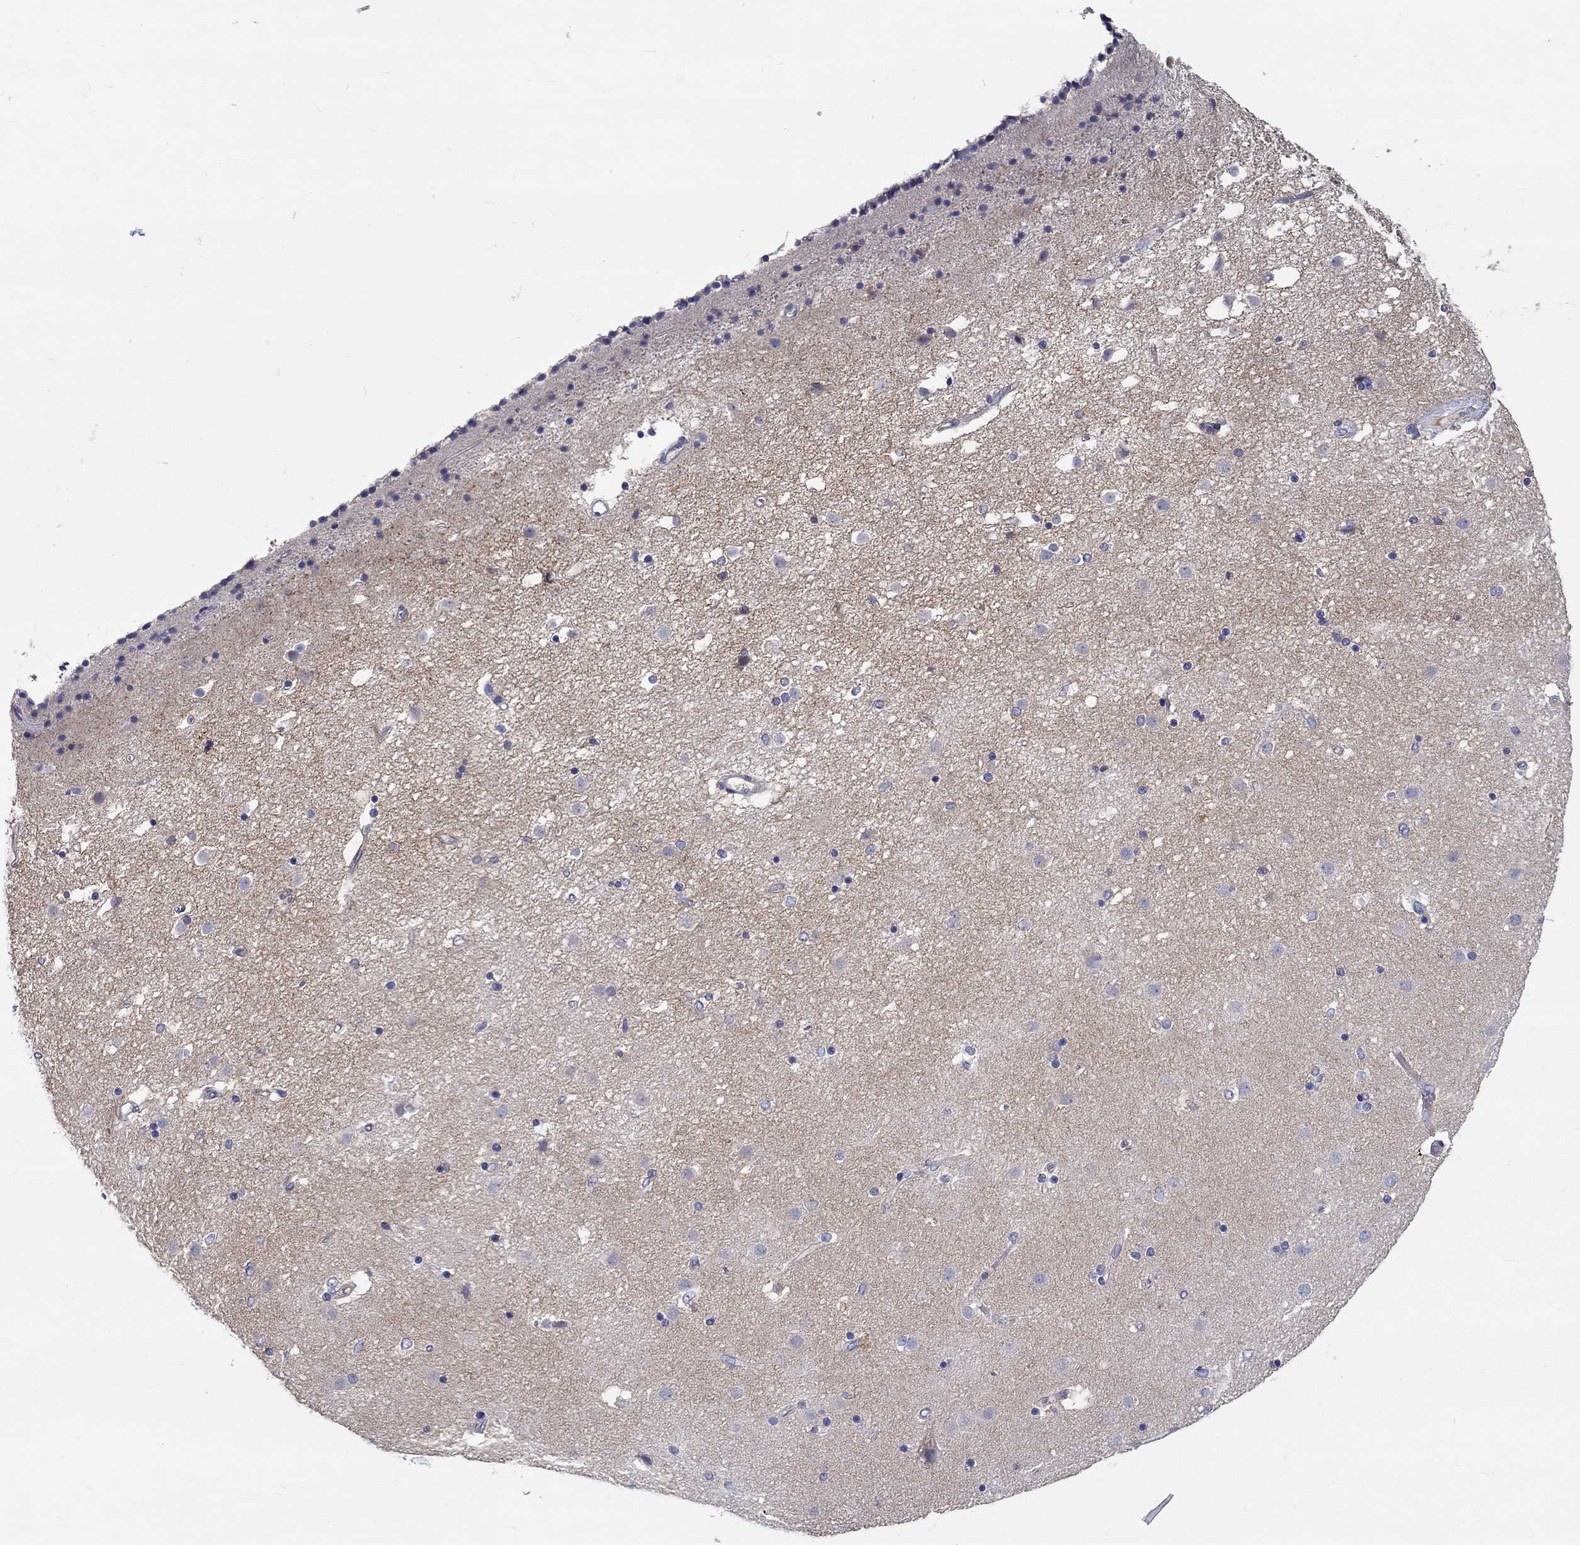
{"staining": {"intensity": "negative", "quantity": "none", "location": "none"}, "tissue": "caudate", "cell_type": "Glial cells", "image_type": "normal", "snomed": [{"axis": "morphology", "description": "Normal tissue, NOS"}, {"axis": "topography", "description": "Lateral ventricle wall"}], "caption": "Protein analysis of normal caudate demonstrates no significant staining in glial cells. (Immunohistochemistry, brightfield microscopy, high magnification).", "gene": "CHIT1", "patient": {"sex": "female", "age": 71}}